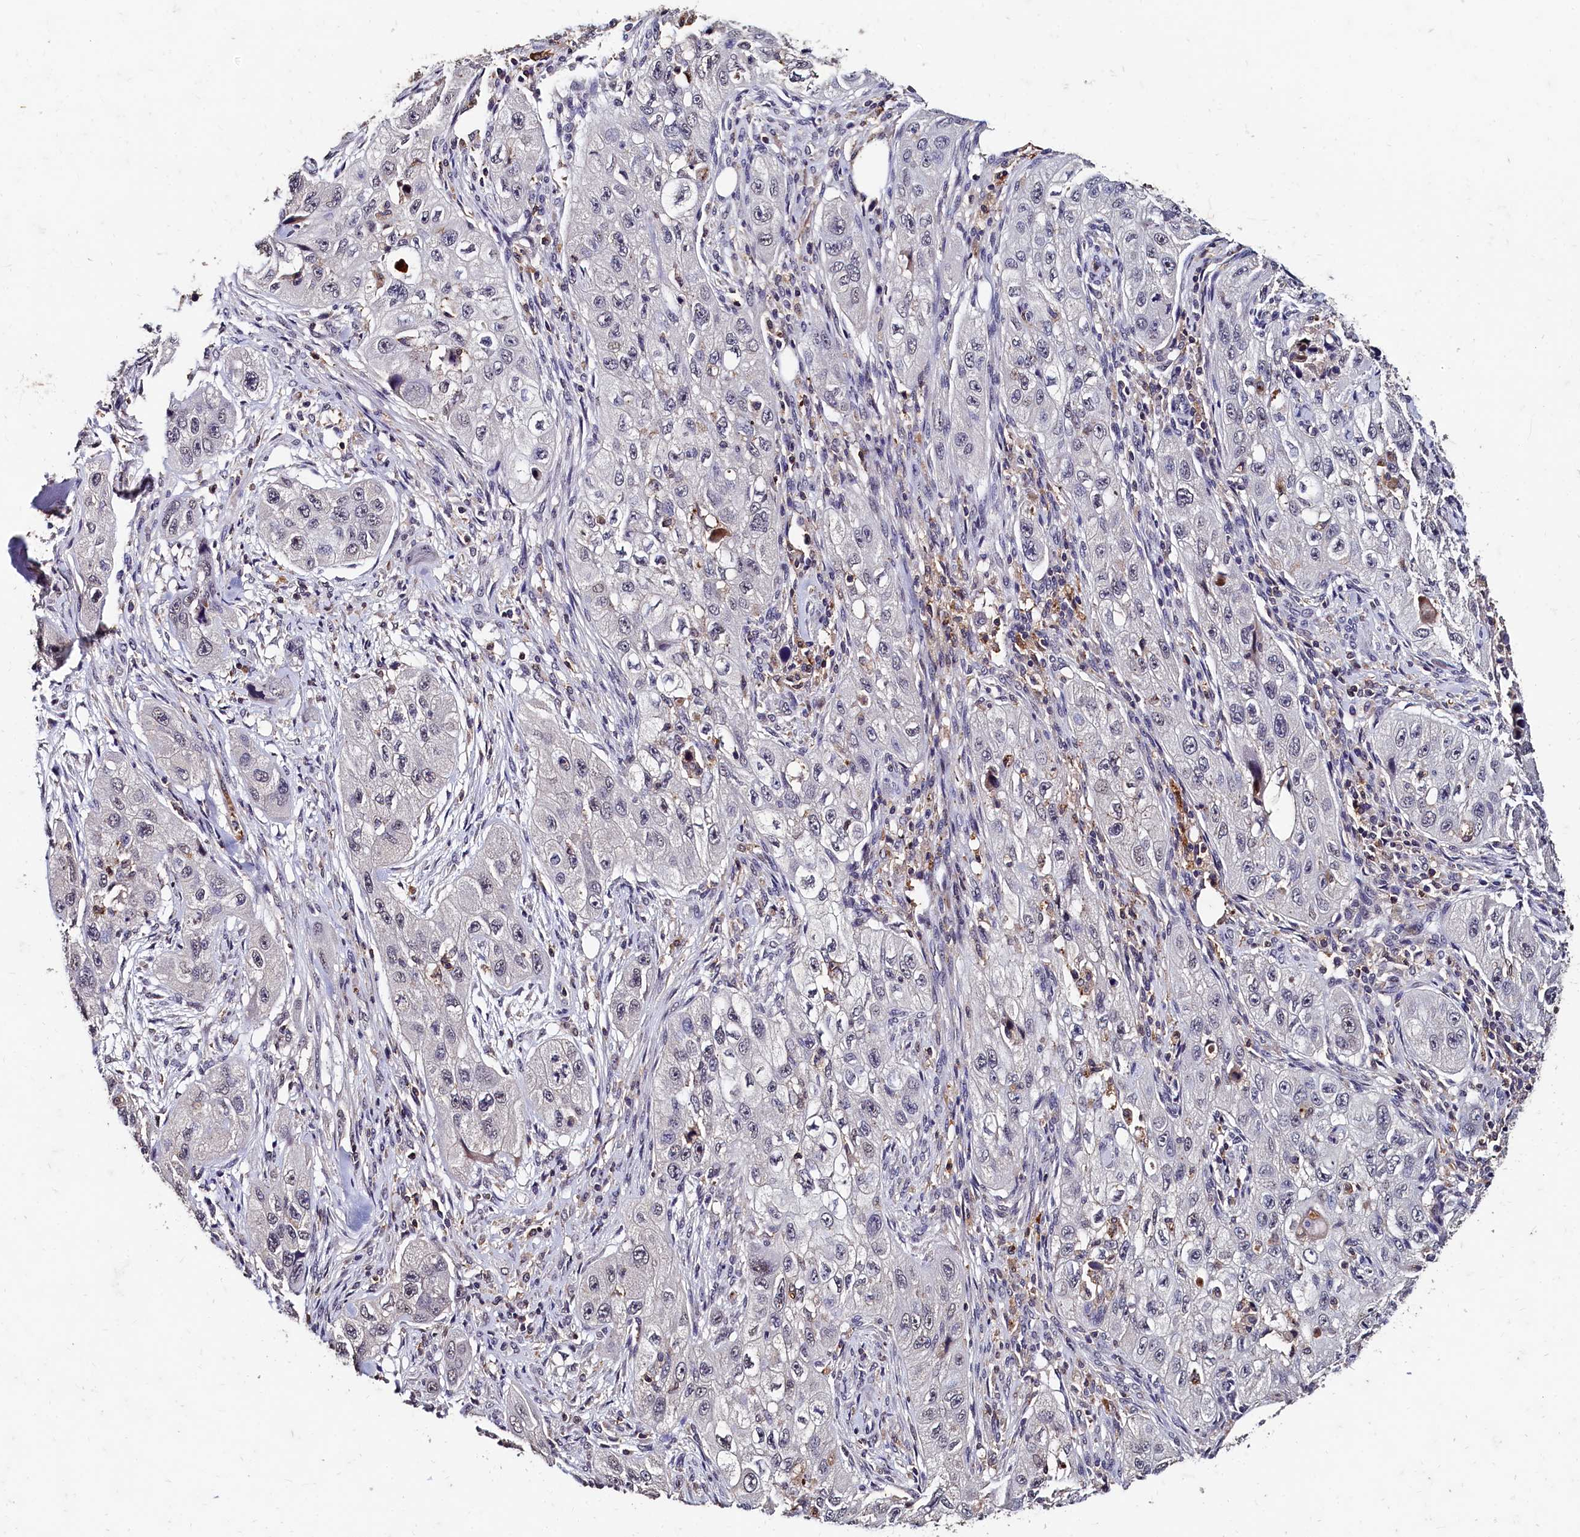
{"staining": {"intensity": "negative", "quantity": "none", "location": "none"}, "tissue": "skin cancer", "cell_type": "Tumor cells", "image_type": "cancer", "snomed": [{"axis": "morphology", "description": "Squamous cell carcinoma, NOS"}, {"axis": "topography", "description": "Skin"}, {"axis": "topography", "description": "Subcutis"}], "caption": "Skin squamous cell carcinoma was stained to show a protein in brown. There is no significant expression in tumor cells. (Stains: DAB (3,3'-diaminobenzidine) immunohistochemistry with hematoxylin counter stain, Microscopy: brightfield microscopy at high magnification).", "gene": "CSTPP1", "patient": {"sex": "male", "age": 73}}